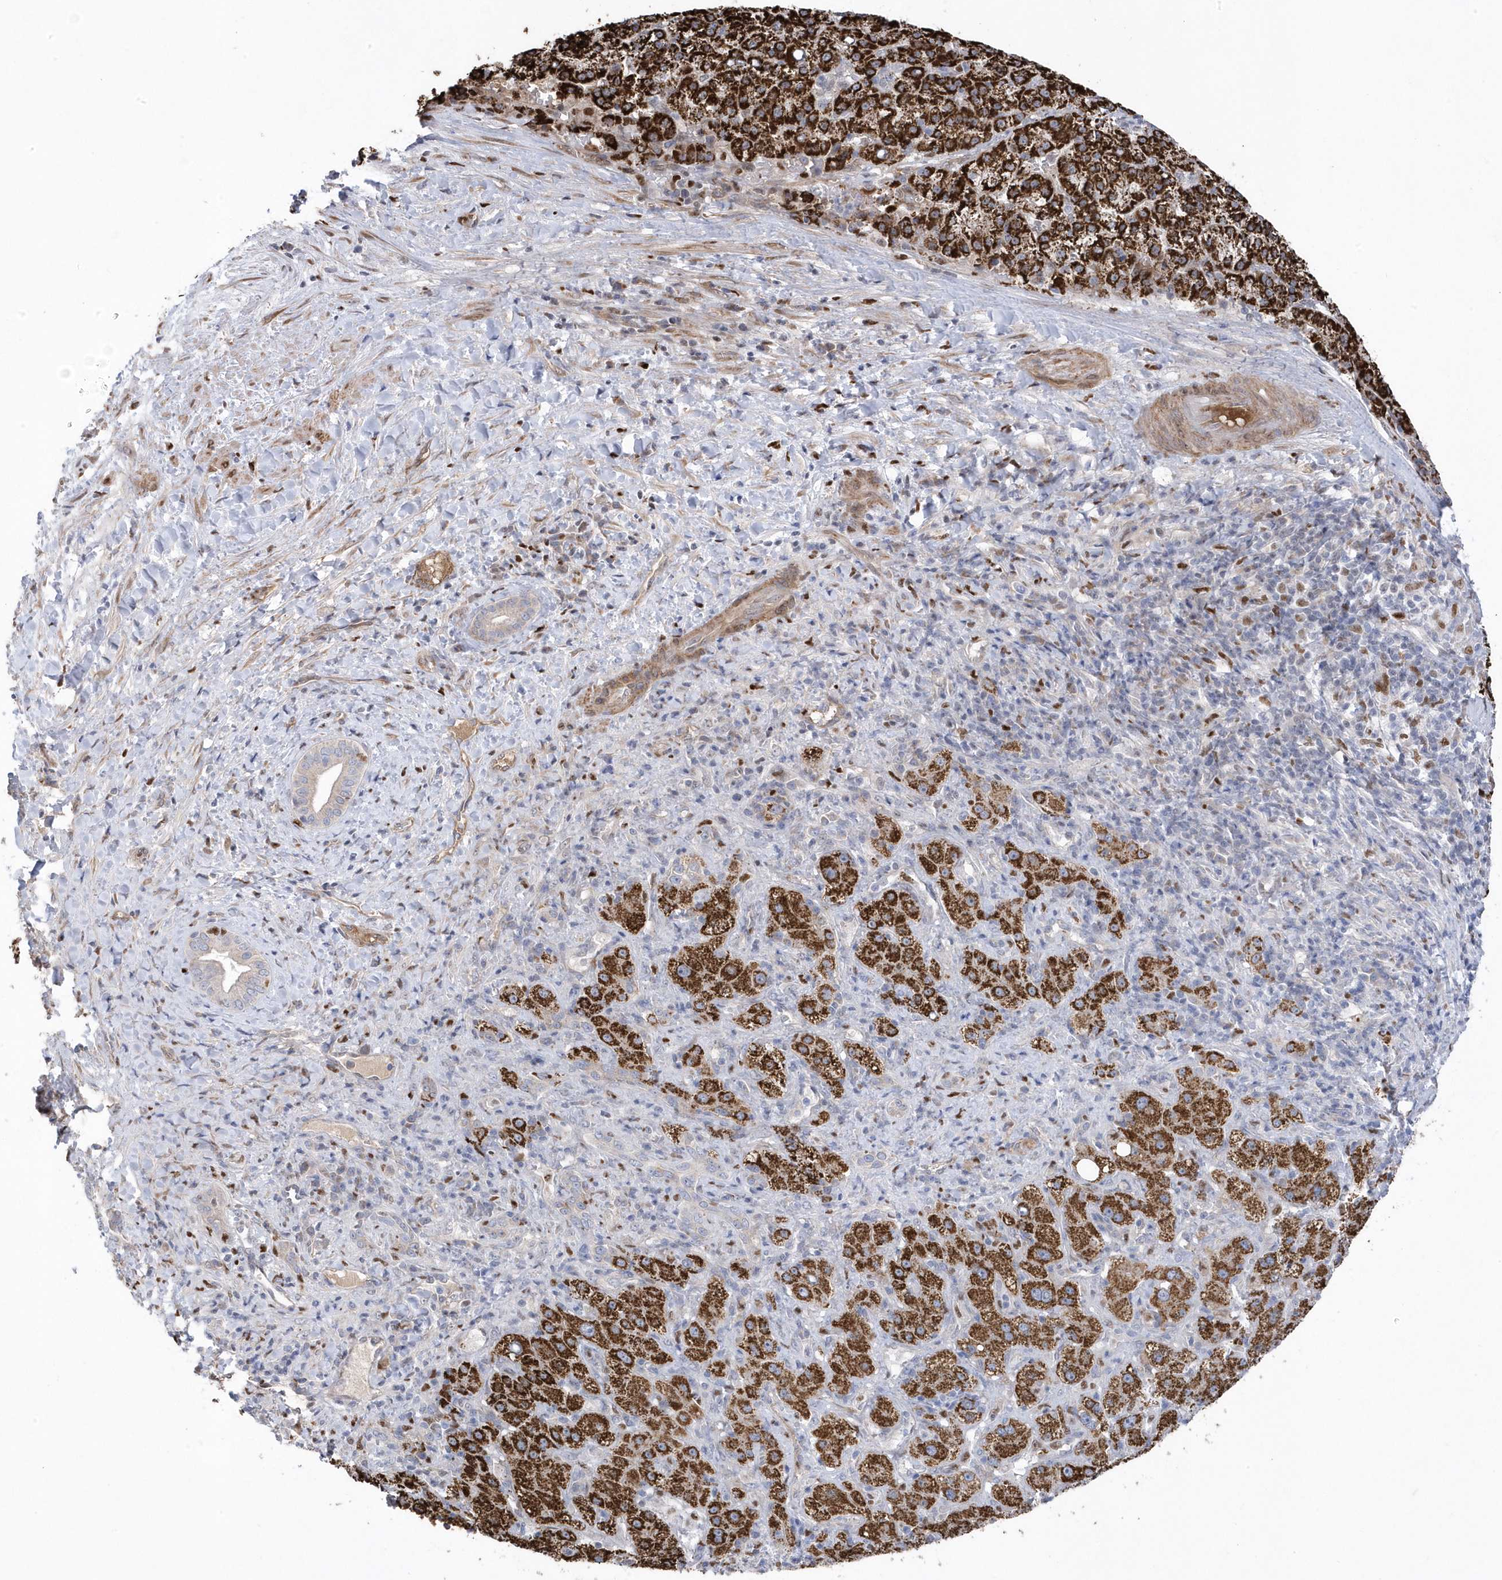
{"staining": {"intensity": "strong", "quantity": ">75%", "location": "cytoplasmic/membranous"}, "tissue": "liver cancer", "cell_type": "Tumor cells", "image_type": "cancer", "snomed": [{"axis": "morphology", "description": "Carcinoma, Hepatocellular, NOS"}, {"axis": "topography", "description": "Liver"}], "caption": "Tumor cells reveal high levels of strong cytoplasmic/membranous staining in approximately >75% of cells in human liver hepatocellular carcinoma. (Stains: DAB (3,3'-diaminobenzidine) in brown, nuclei in blue, Microscopy: brightfield microscopy at high magnification).", "gene": "GTPBP6", "patient": {"sex": "female", "age": 58}}